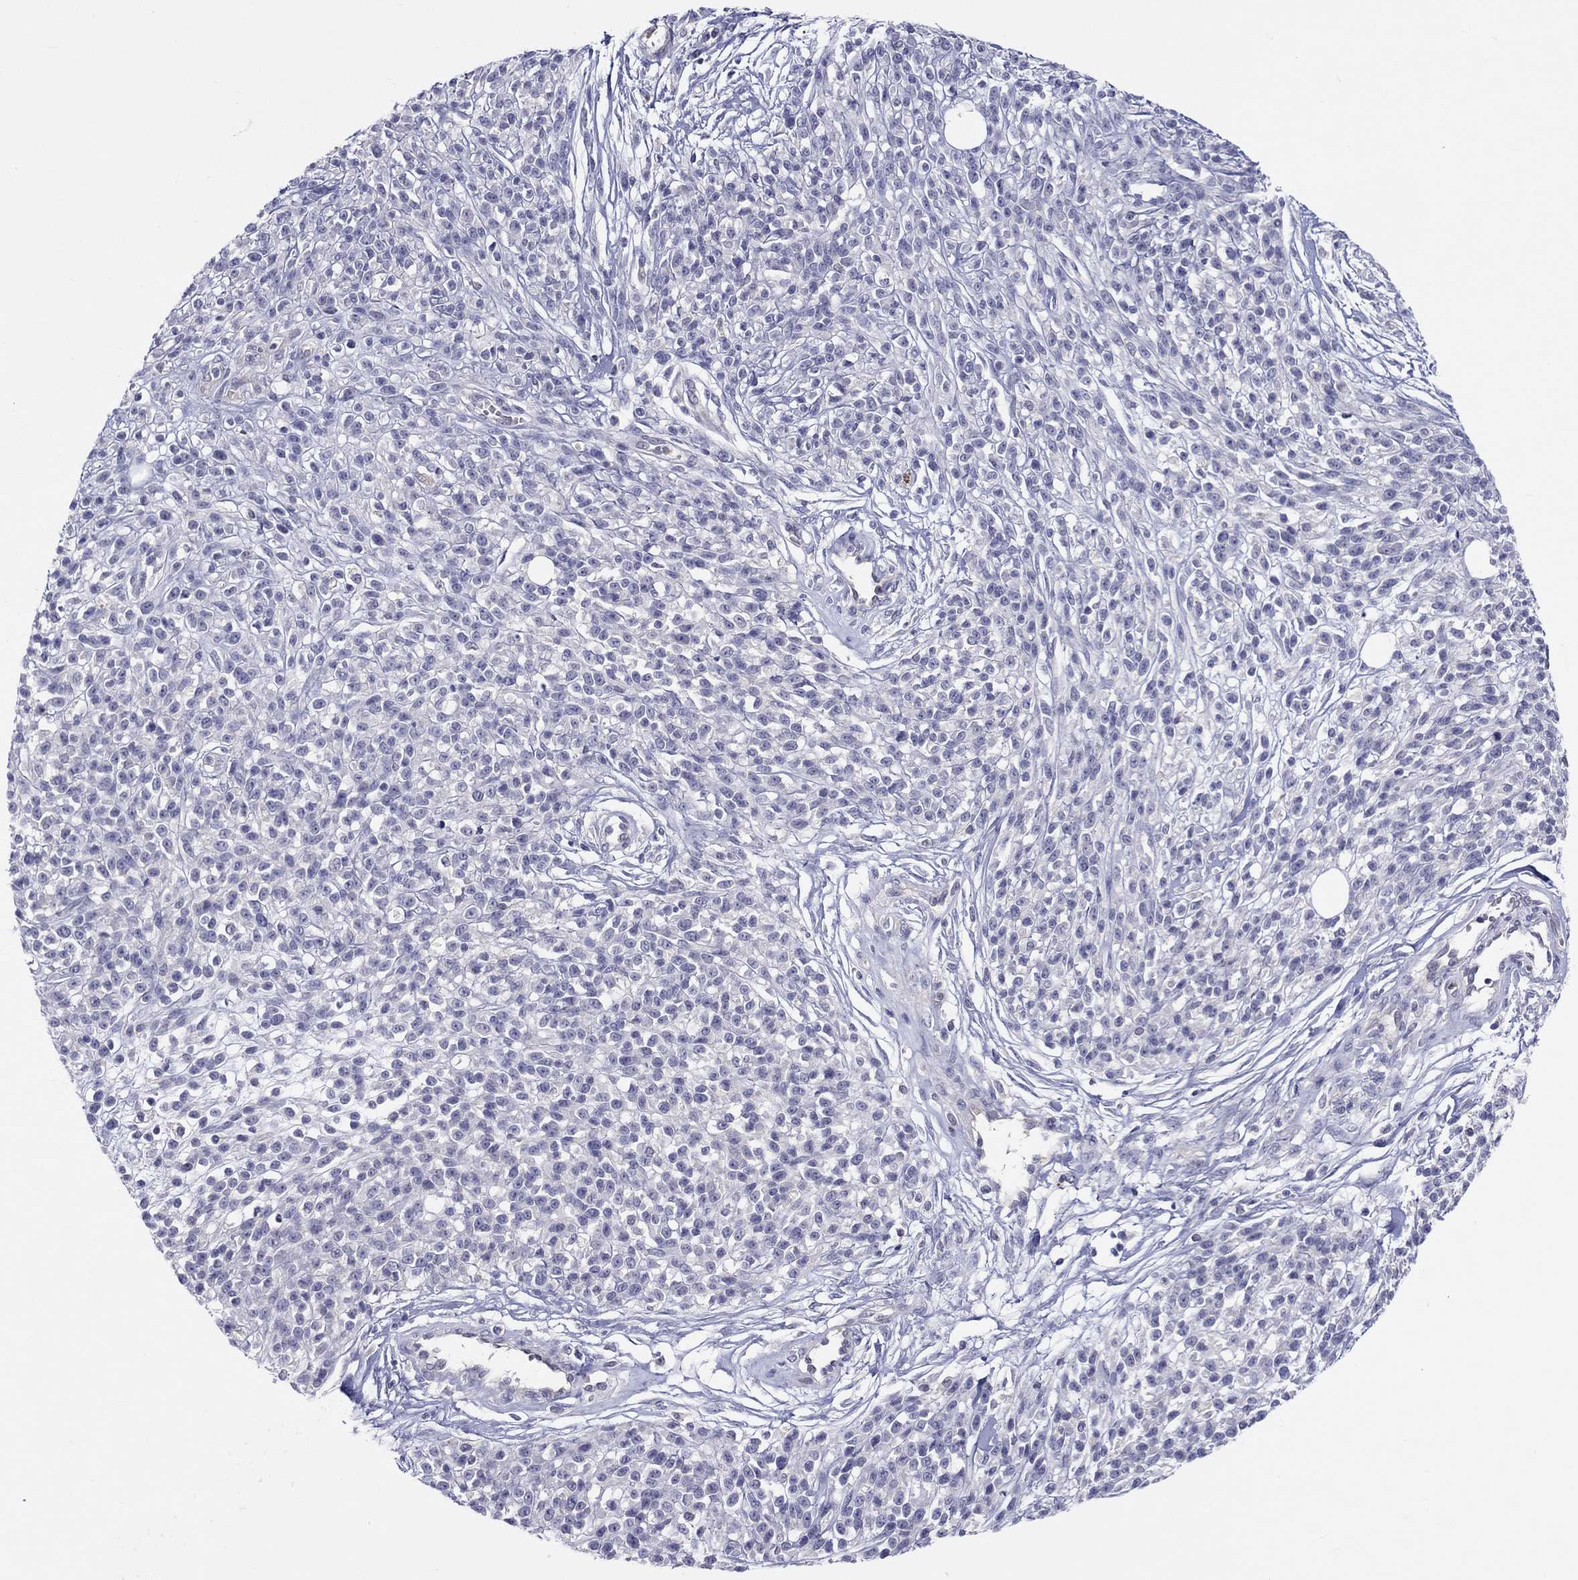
{"staining": {"intensity": "negative", "quantity": "none", "location": "none"}, "tissue": "melanoma", "cell_type": "Tumor cells", "image_type": "cancer", "snomed": [{"axis": "morphology", "description": "Malignant melanoma, NOS"}, {"axis": "topography", "description": "Skin"}, {"axis": "topography", "description": "Skin of trunk"}], "caption": "Photomicrograph shows no significant protein staining in tumor cells of melanoma.", "gene": "ABCG4", "patient": {"sex": "male", "age": 74}}